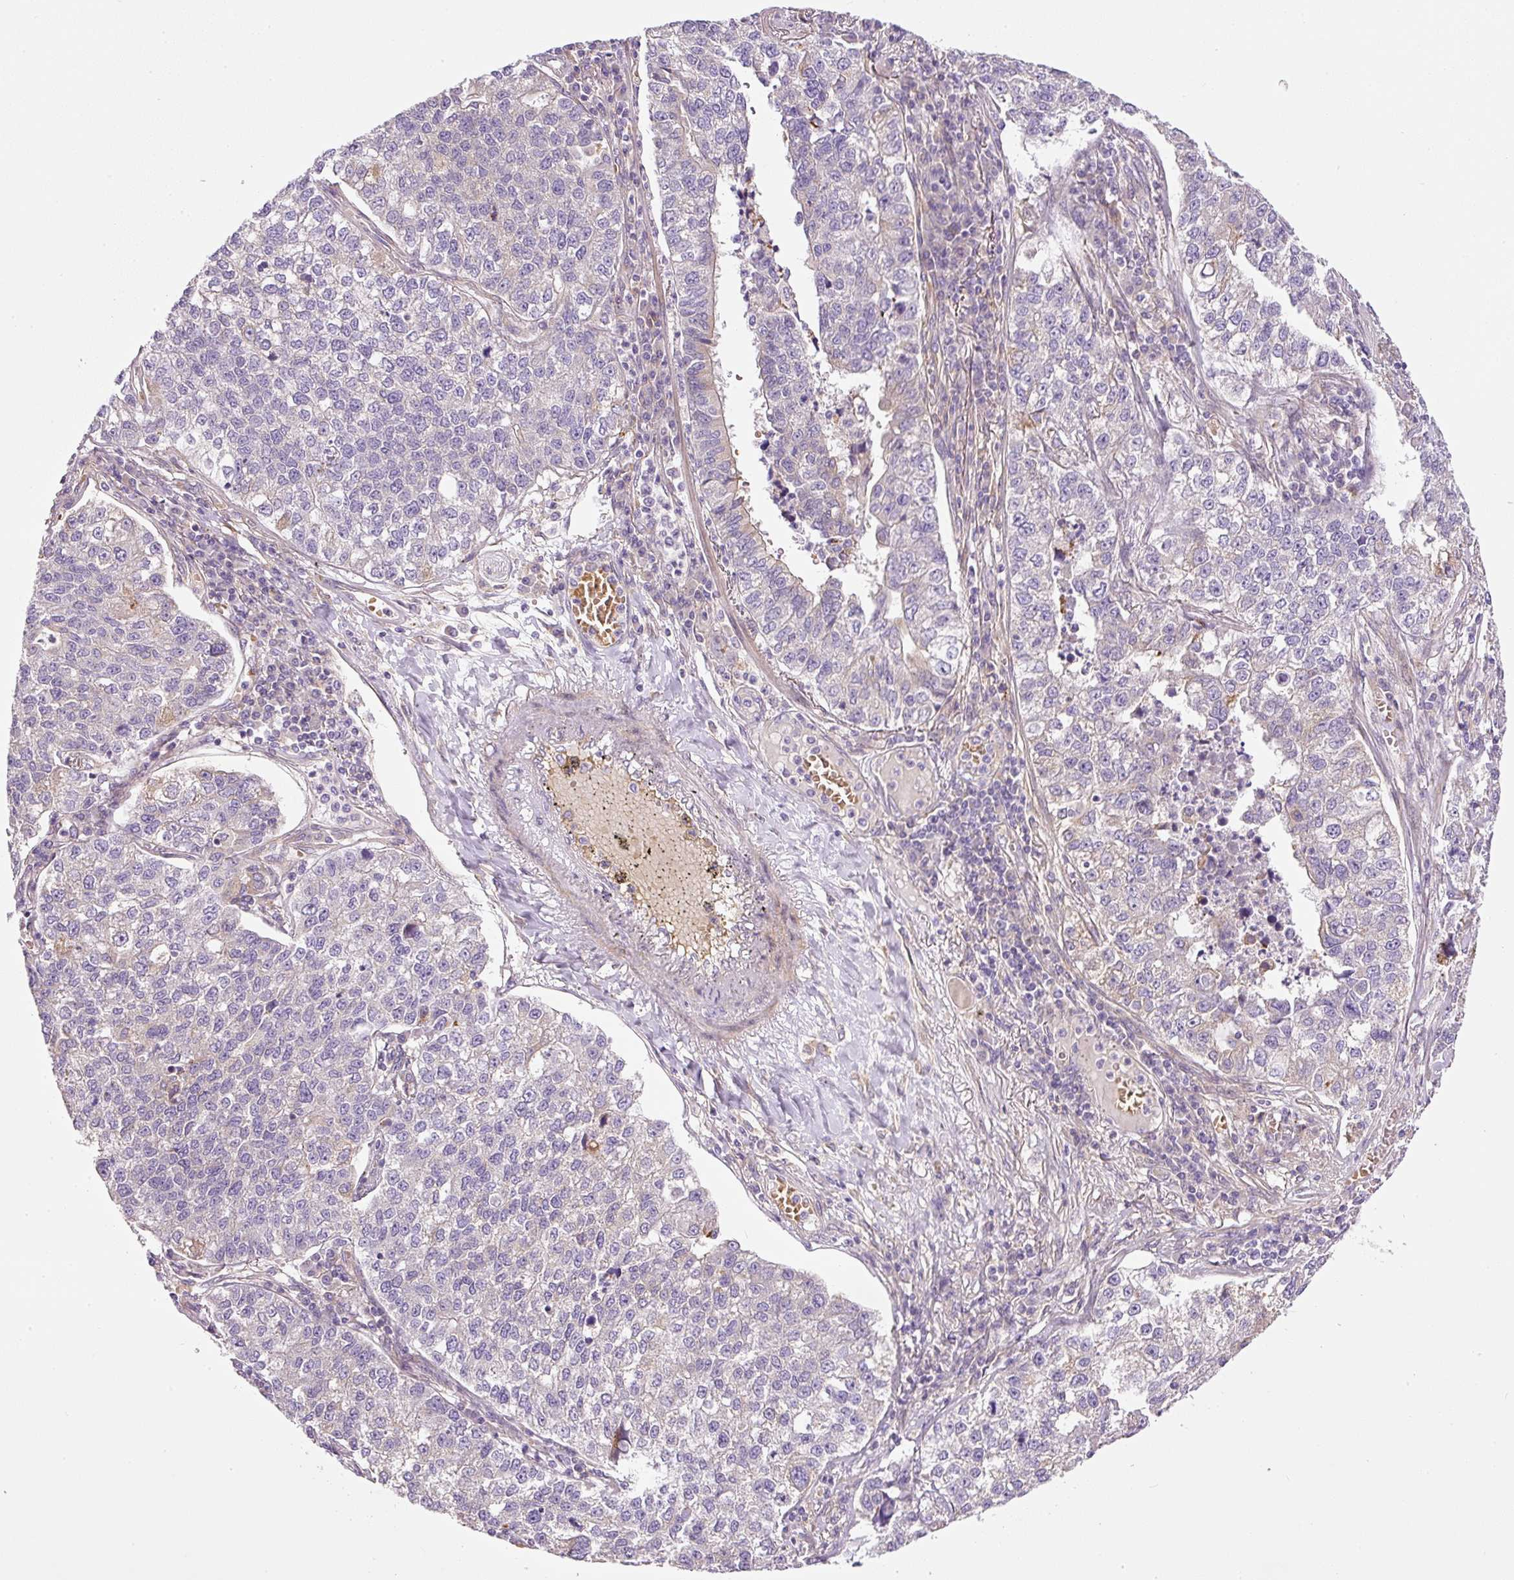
{"staining": {"intensity": "moderate", "quantity": "<25%", "location": "cytoplasmic/membranous"}, "tissue": "lung cancer", "cell_type": "Tumor cells", "image_type": "cancer", "snomed": [{"axis": "morphology", "description": "Adenocarcinoma, NOS"}, {"axis": "topography", "description": "Lung"}], "caption": "Moderate cytoplasmic/membranous protein positivity is present in approximately <25% of tumor cells in lung adenocarcinoma. (Stains: DAB (3,3'-diaminobenzidine) in brown, nuclei in blue, Microscopy: brightfield microscopy at high magnification).", "gene": "TBC1D2B", "patient": {"sex": "male", "age": 49}}